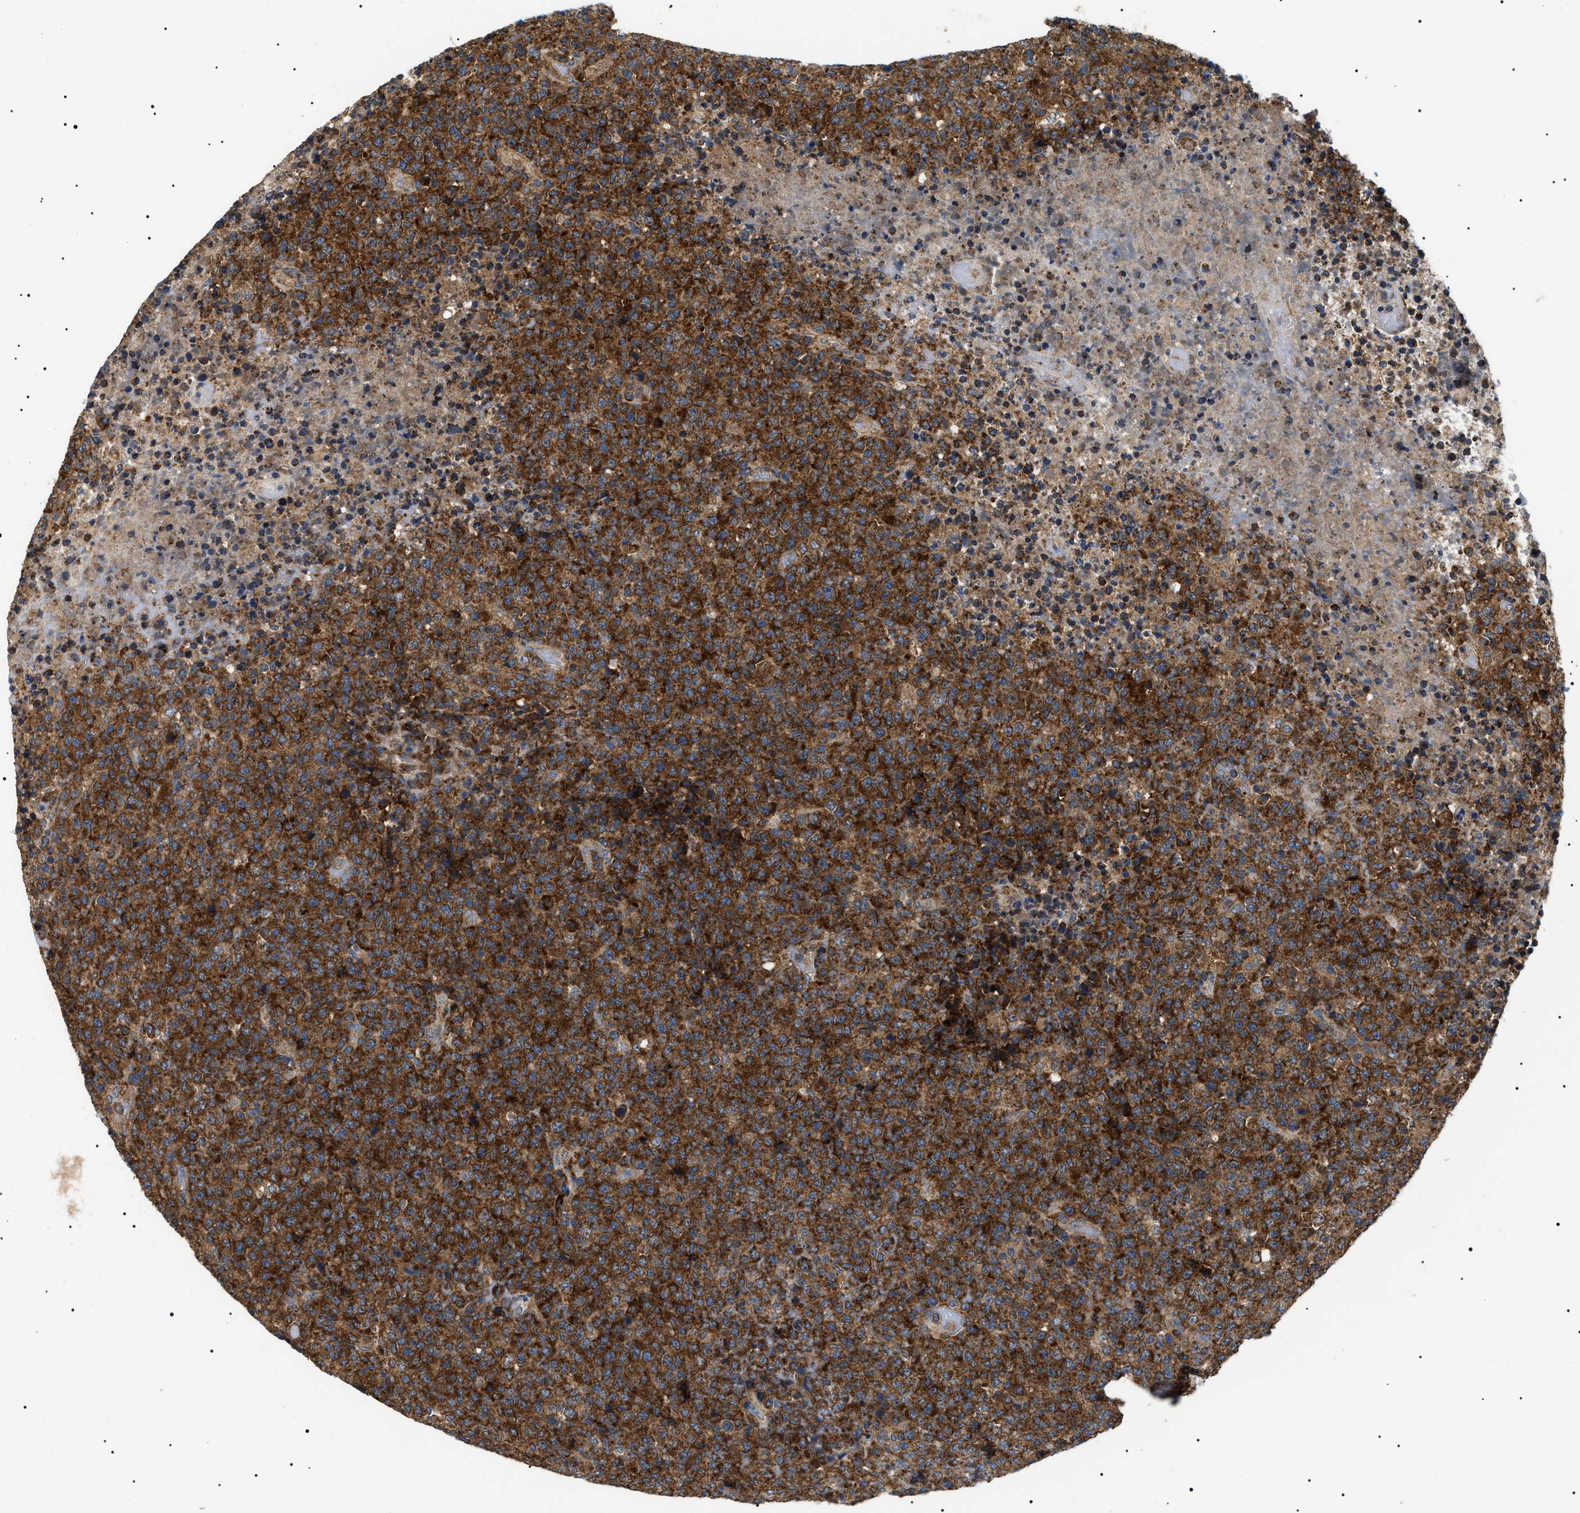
{"staining": {"intensity": "strong", "quantity": ">75%", "location": "cytoplasmic/membranous"}, "tissue": "lymphoma", "cell_type": "Tumor cells", "image_type": "cancer", "snomed": [{"axis": "morphology", "description": "Malignant lymphoma, non-Hodgkin's type, High grade"}, {"axis": "topography", "description": "Lymph node"}], "caption": "Immunohistochemistry (IHC) of malignant lymphoma, non-Hodgkin's type (high-grade) displays high levels of strong cytoplasmic/membranous expression in about >75% of tumor cells.", "gene": "OXSM", "patient": {"sex": "male", "age": 13}}